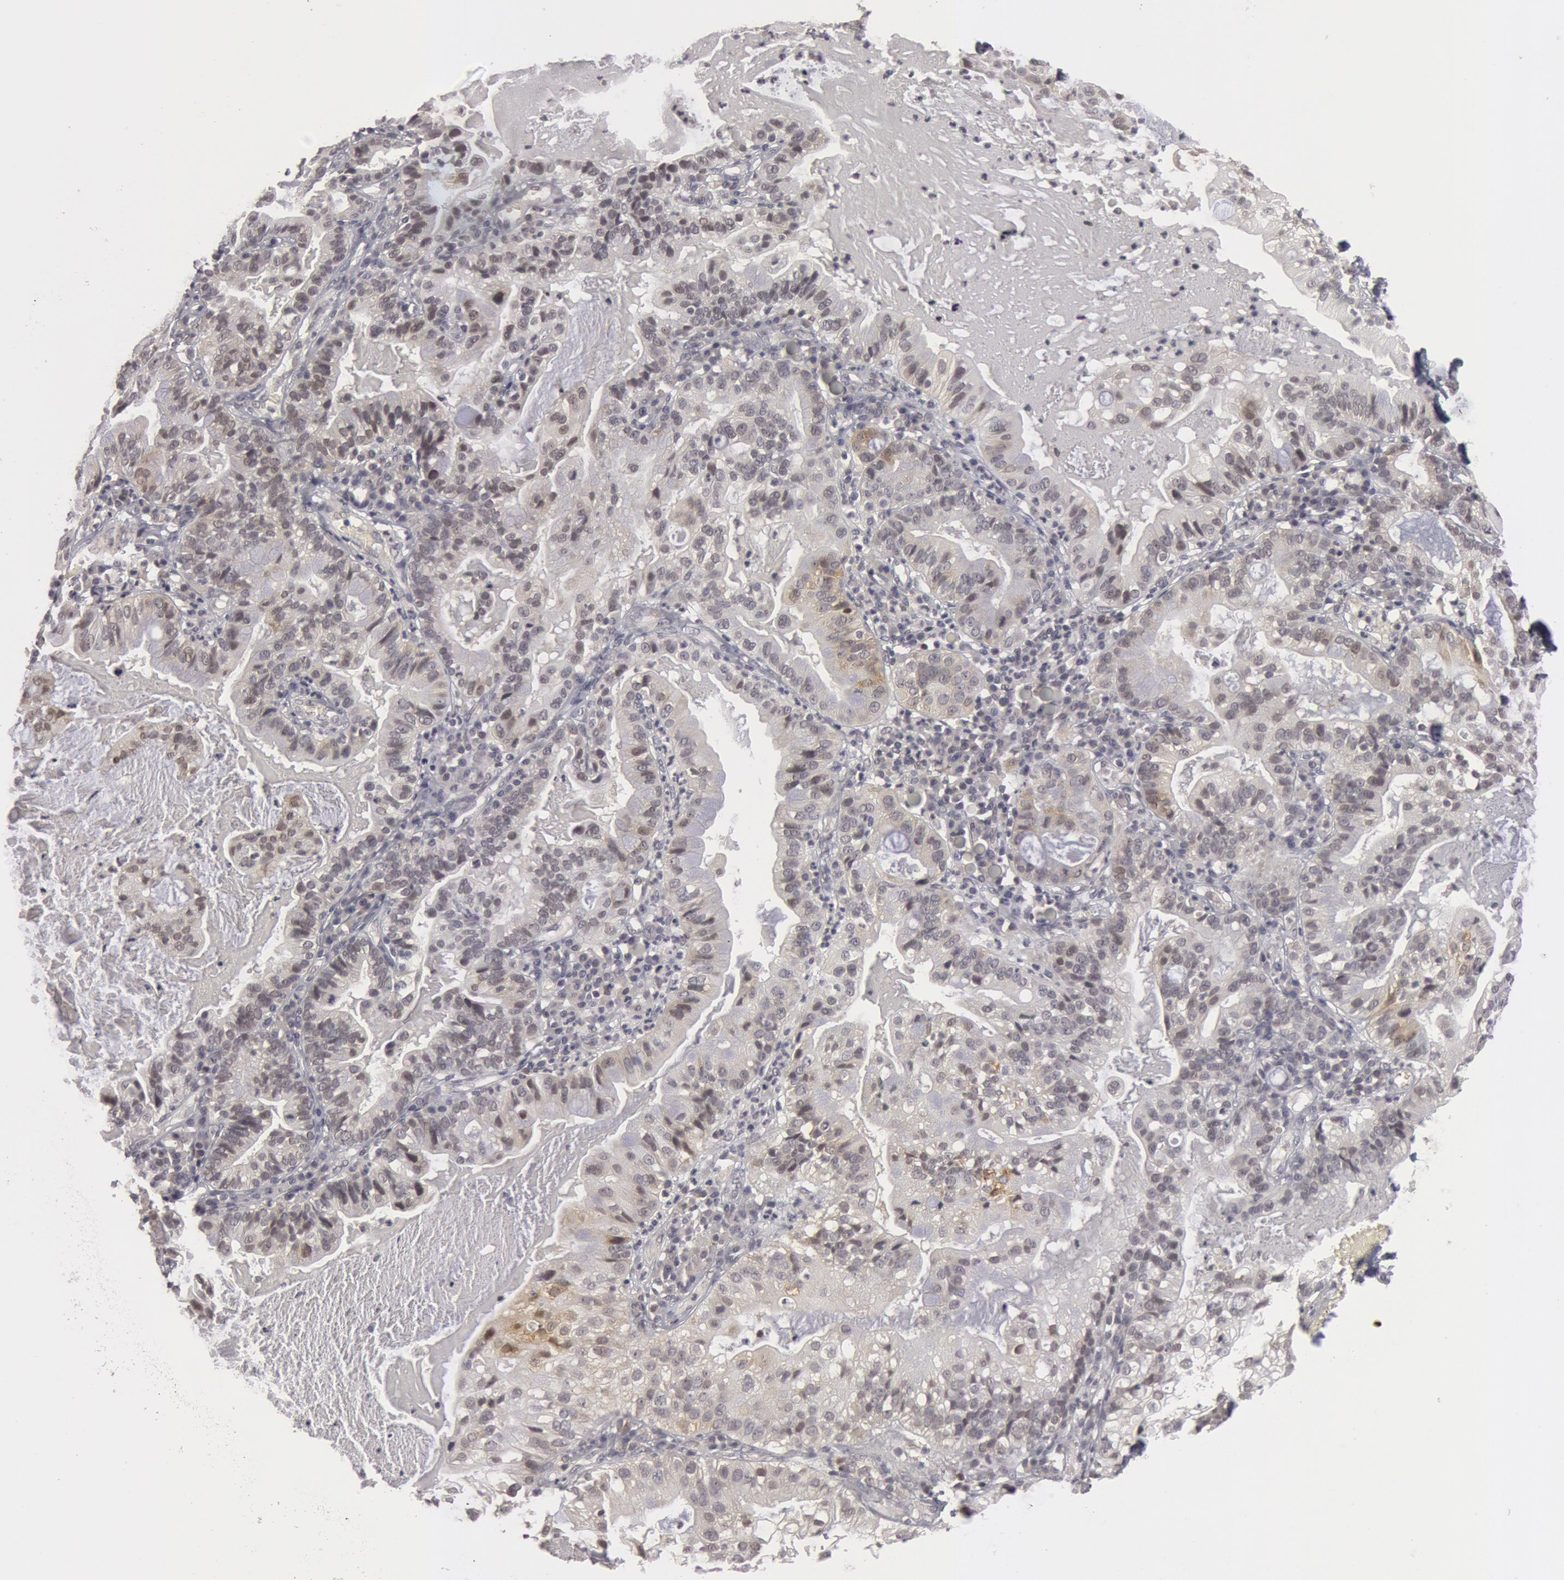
{"staining": {"intensity": "weak", "quantity": "<25%", "location": "nuclear"}, "tissue": "cervical cancer", "cell_type": "Tumor cells", "image_type": "cancer", "snomed": [{"axis": "morphology", "description": "Adenocarcinoma, NOS"}, {"axis": "topography", "description": "Cervix"}], "caption": "Immunohistochemical staining of human cervical adenocarcinoma exhibits no significant staining in tumor cells.", "gene": "OASL", "patient": {"sex": "female", "age": 41}}